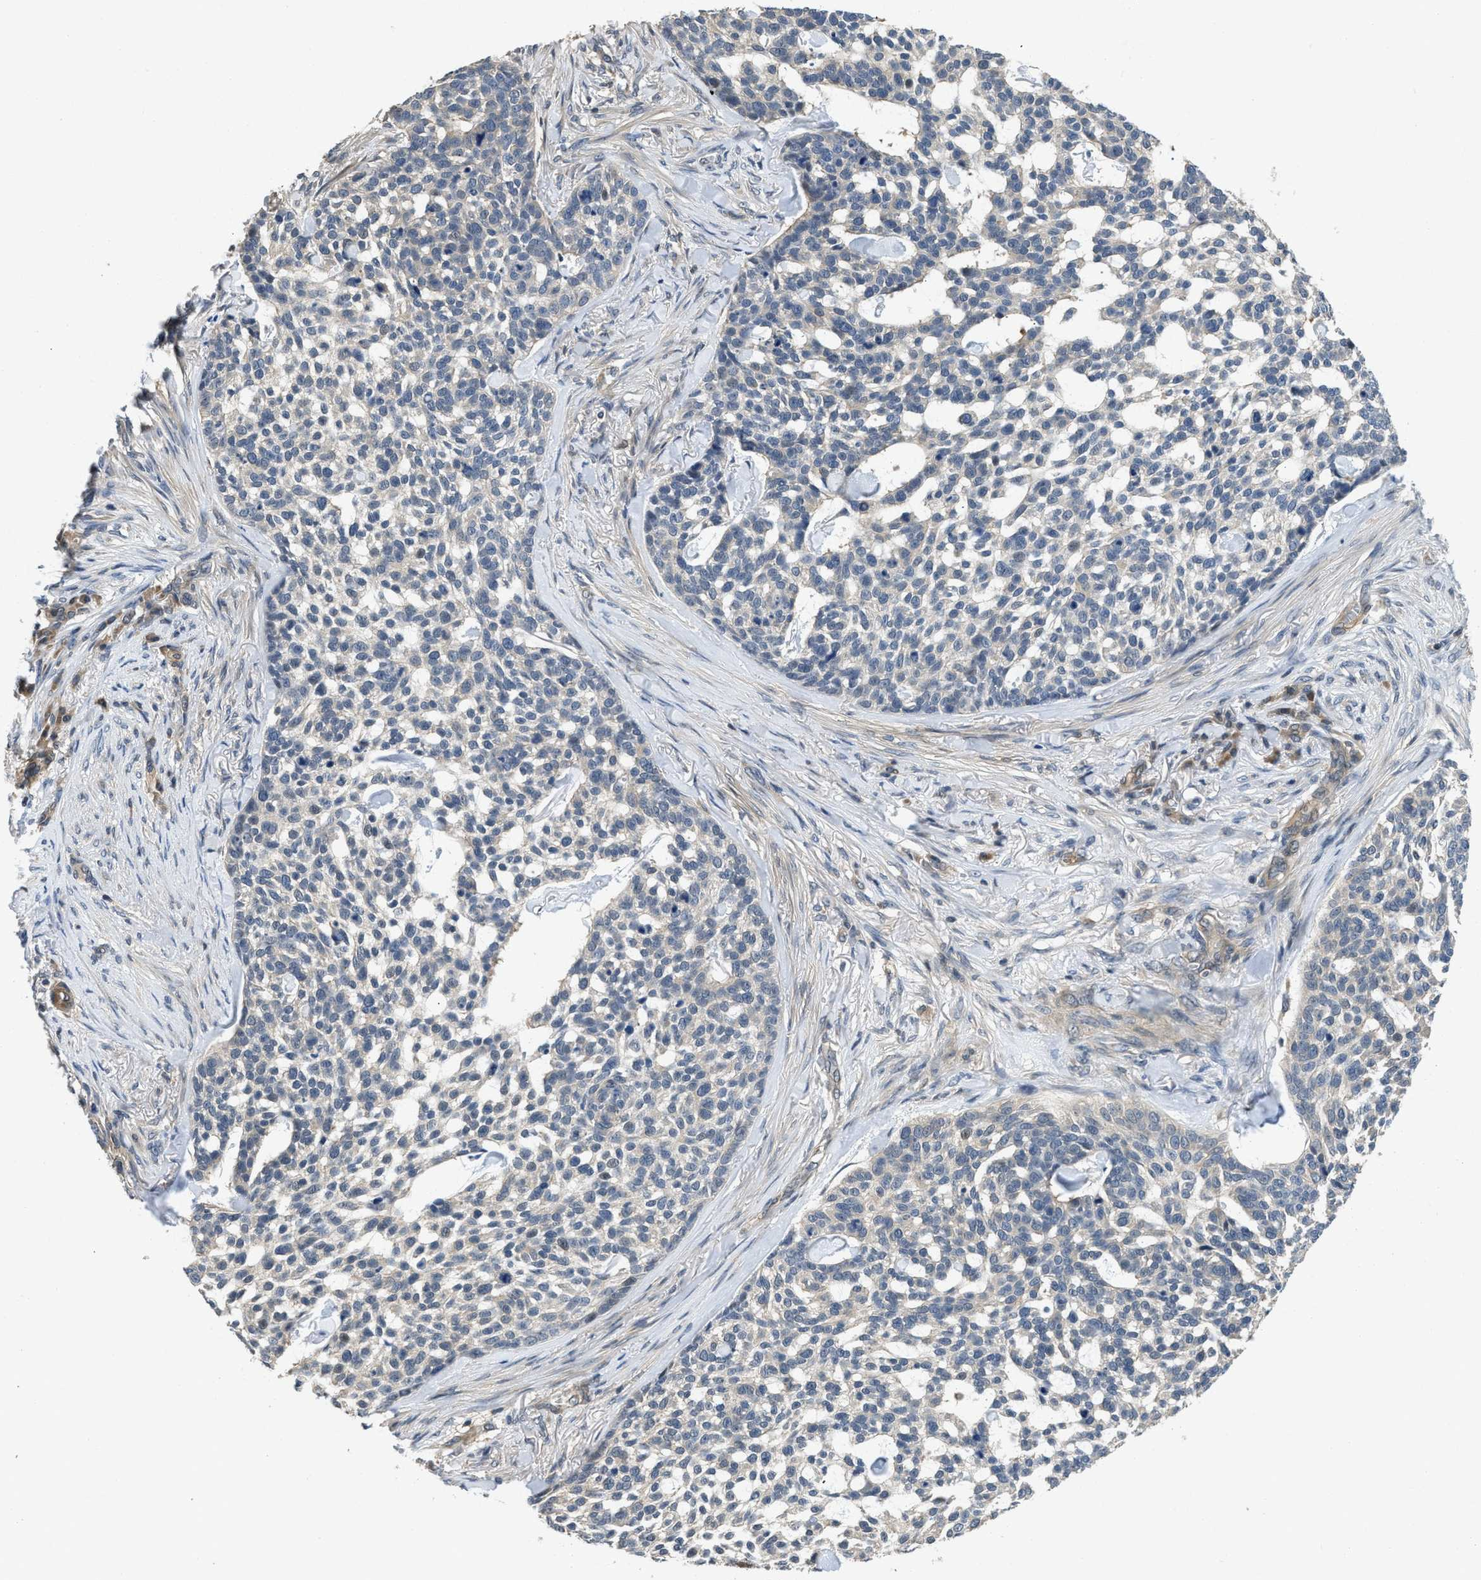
{"staining": {"intensity": "weak", "quantity": "<25%", "location": "cytoplasmic/membranous"}, "tissue": "skin cancer", "cell_type": "Tumor cells", "image_type": "cancer", "snomed": [{"axis": "morphology", "description": "Basal cell carcinoma"}, {"axis": "topography", "description": "Skin"}], "caption": "Tumor cells are negative for brown protein staining in skin cancer.", "gene": "TES", "patient": {"sex": "female", "age": 64}}